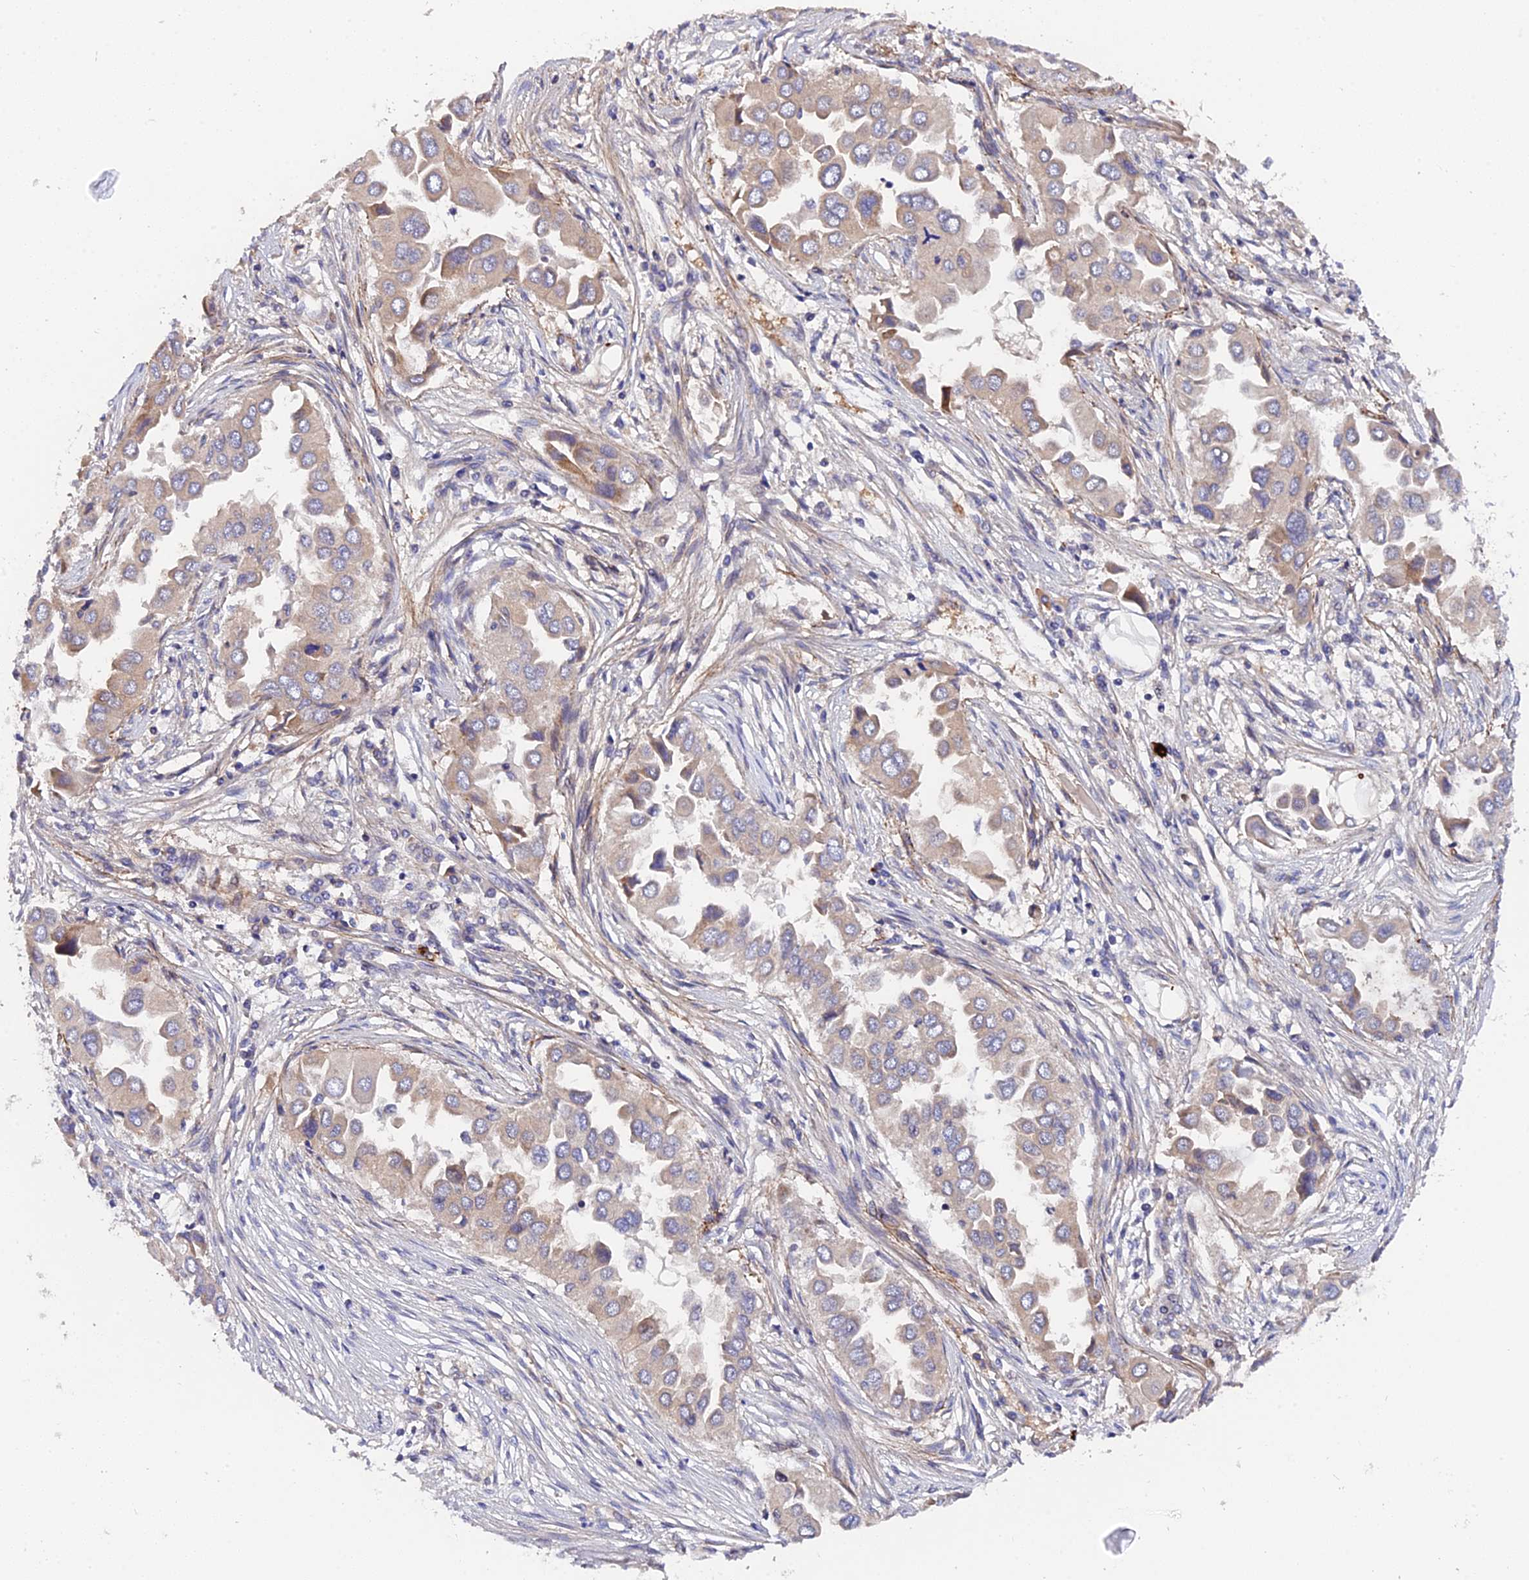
{"staining": {"intensity": "negative", "quantity": "none", "location": "none"}, "tissue": "lung cancer", "cell_type": "Tumor cells", "image_type": "cancer", "snomed": [{"axis": "morphology", "description": "Adenocarcinoma, NOS"}, {"axis": "topography", "description": "Lung"}], "caption": "Immunohistochemistry histopathology image of lung adenocarcinoma stained for a protein (brown), which exhibits no positivity in tumor cells.", "gene": "TRMT1", "patient": {"sex": "female", "age": 76}}